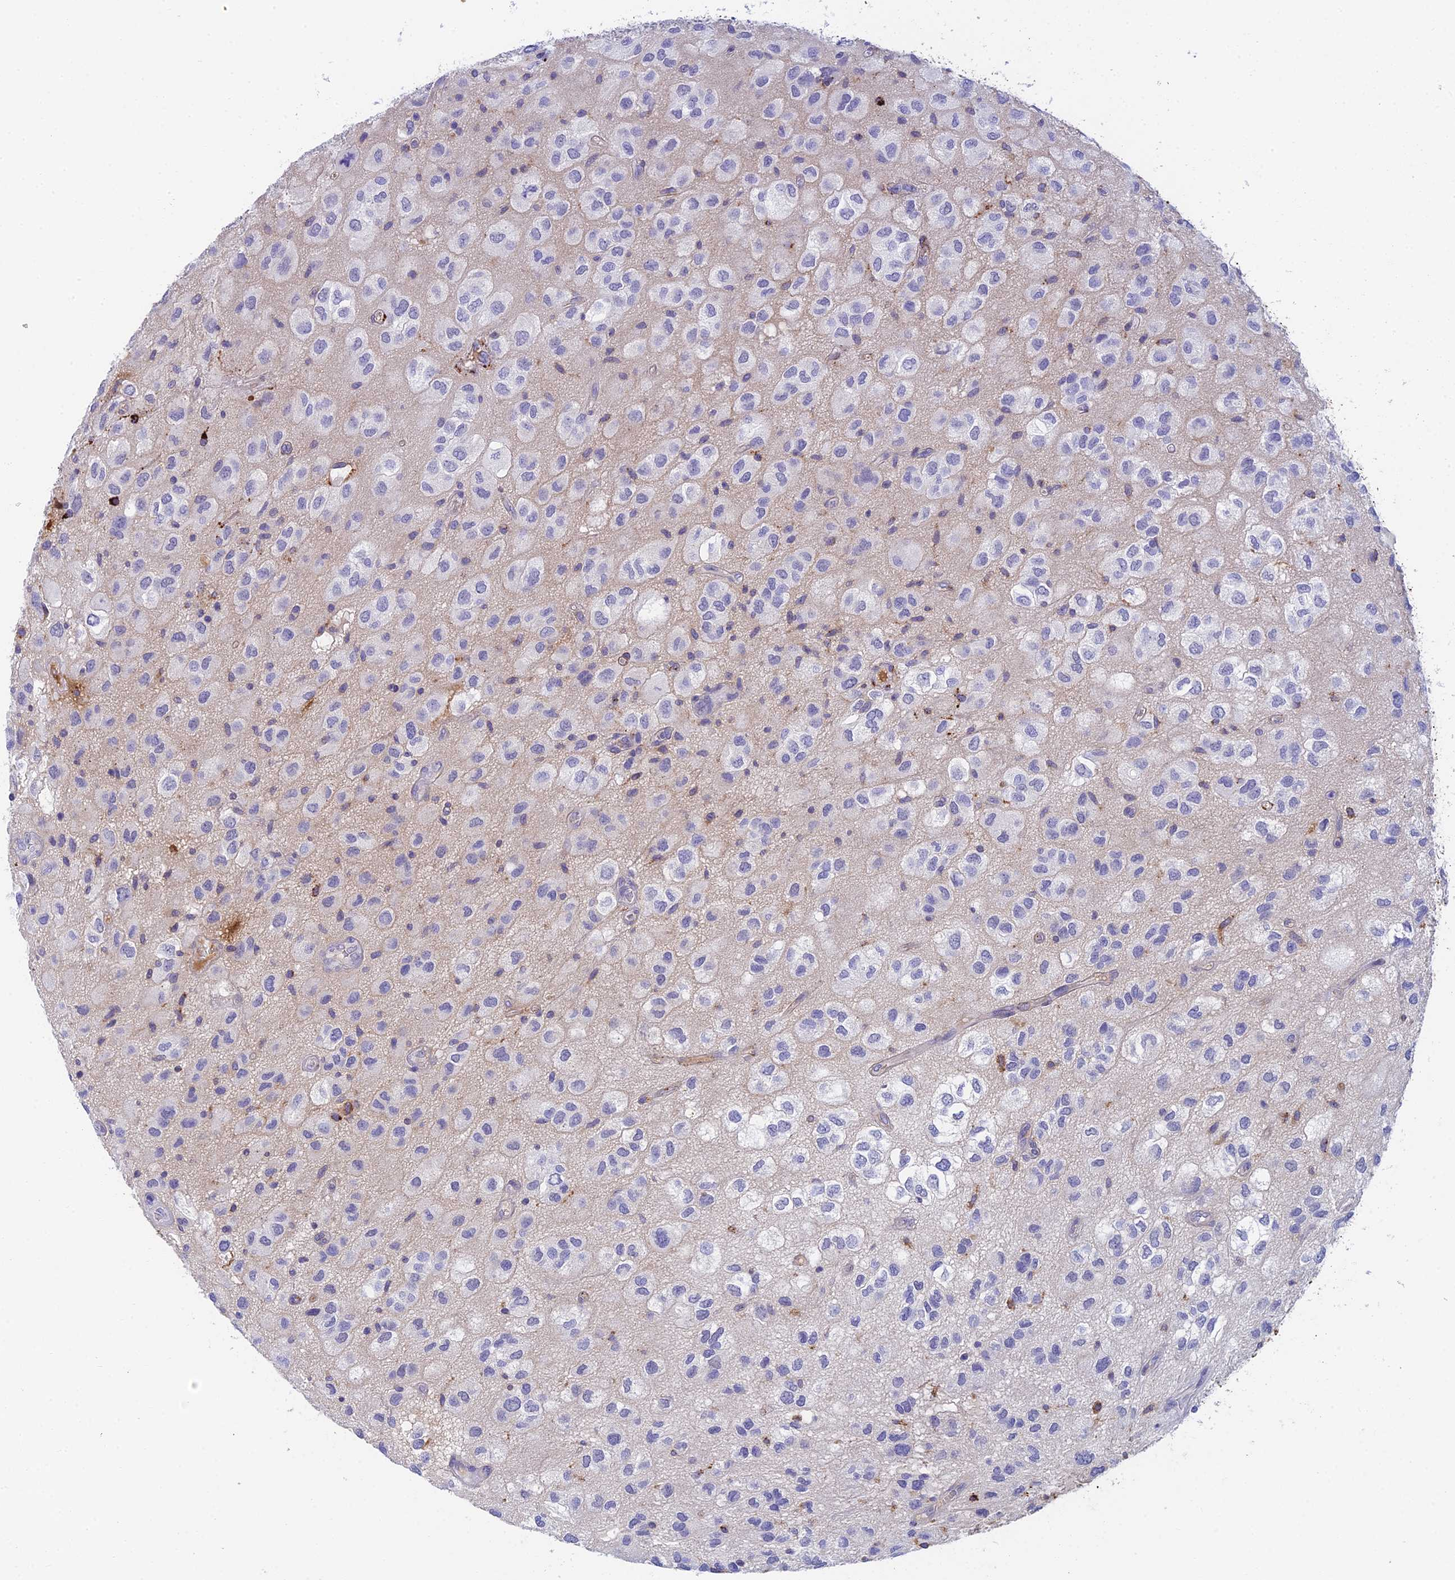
{"staining": {"intensity": "weak", "quantity": "<25%", "location": "cytoplasmic/membranous"}, "tissue": "glioma", "cell_type": "Tumor cells", "image_type": "cancer", "snomed": [{"axis": "morphology", "description": "Glioma, malignant, Low grade"}, {"axis": "topography", "description": "Brain"}], "caption": "An image of glioma stained for a protein shows no brown staining in tumor cells. (Immunohistochemistry (ihc), brightfield microscopy, high magnification).", "gene": "ADAMTS13", "patient": {"sex": "male", "age": 66}}